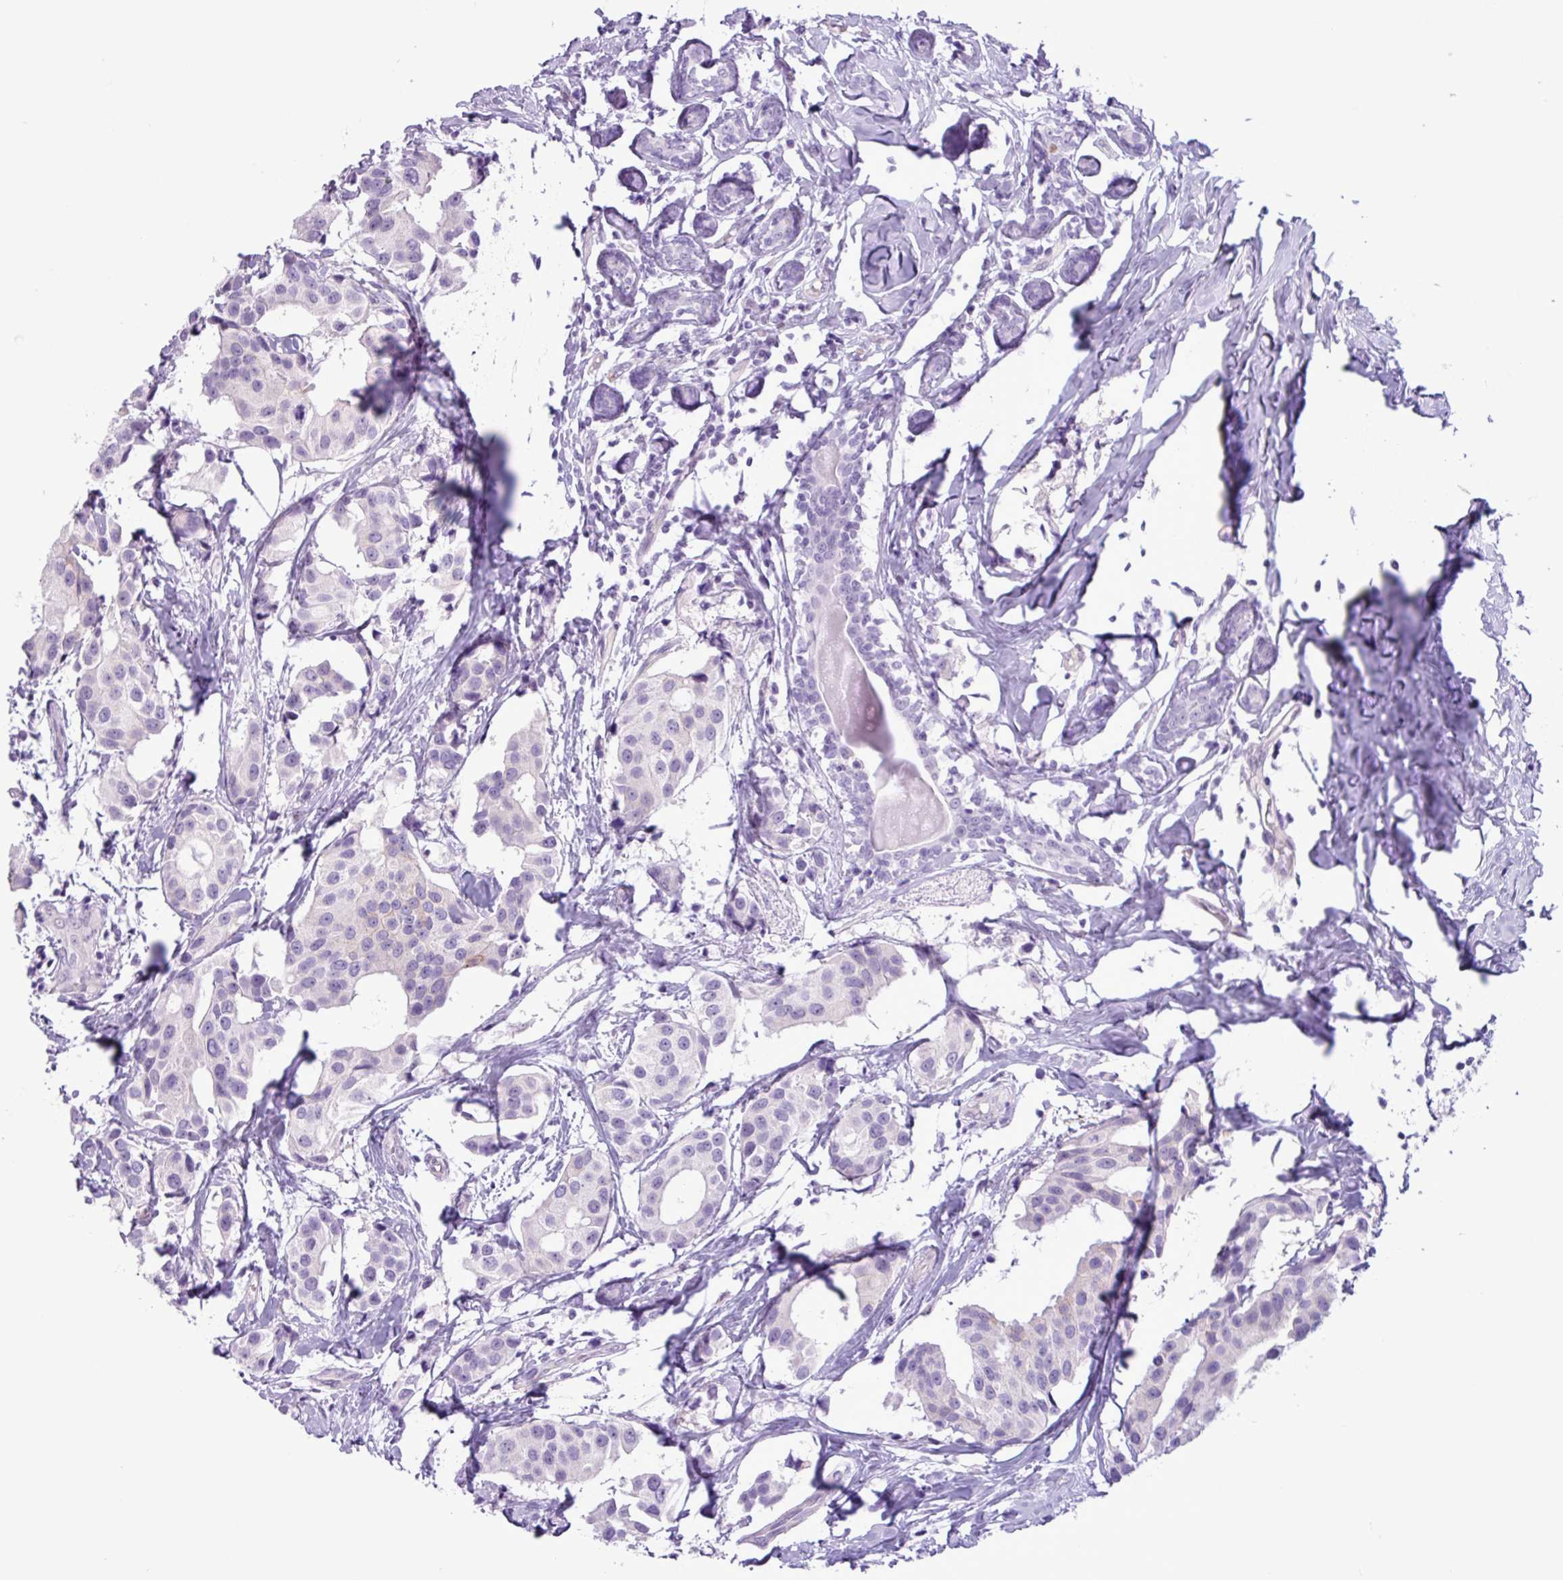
{"staining": {"intensity": "negative", "quantity": "none", "location": "none"}, "tissue": "breast cancer", "cell_type": "Tumor cells", "image_type": "cancer", "snomed": [{"axis": "morphology", "description": "Normal tissue, NOS"}, {"axis": "morphology", "description": "Duct carcinoma"}, {"axis": "topography", "description": "Breast"}], "caption": "Tumor cells are negative for protein expression in human breast cancer. The staining is performed using DAB (3,3'-diaminobenzidine) brown chromogen with nuclei counter-stained in using hematoxylin.", "gene": "TMEM178A", "patient": {"sex": "female", "age": 39}}